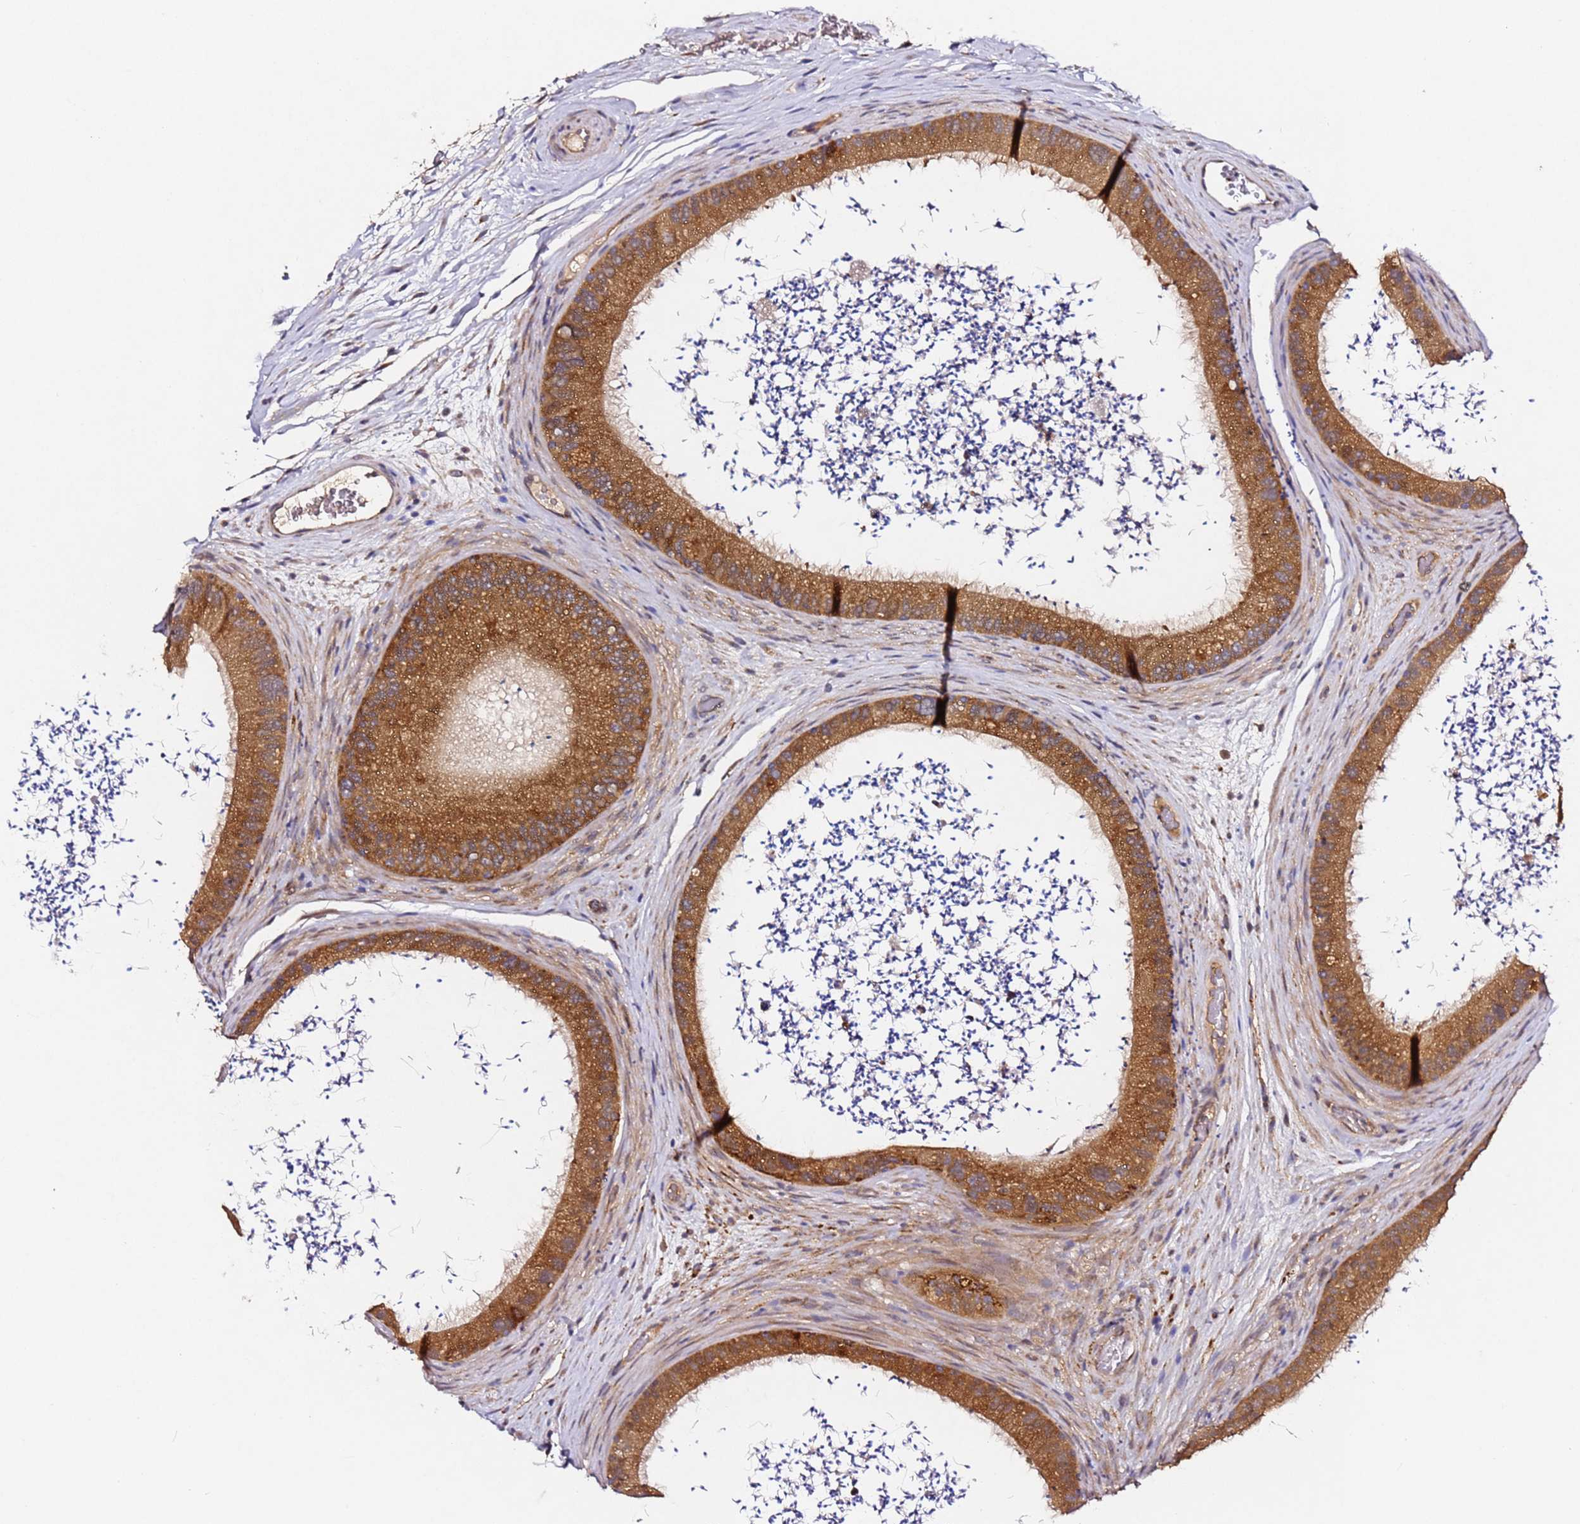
{"staining": {"intensity": "strong", "quantity": ">75%", "location": "cytoplasmic/membranous"}, "tissue": "epididymis", "cell_type": "Glandular cells", "image_type": "normal", "snomed": [{"axis": "morphology", "description": "Normal tissue, NOS"}, {"axis": "topography", "description": "Epididymis, spermatic cord, NOS"}], "caption": "Brown immunohistochemical staining in benign epididymis reveals strong cytoplasmic/membranous staining in approximately >75% of glandular cells.", "gene": "ALG11", "patient": {"sex": "male", "age": 50}}